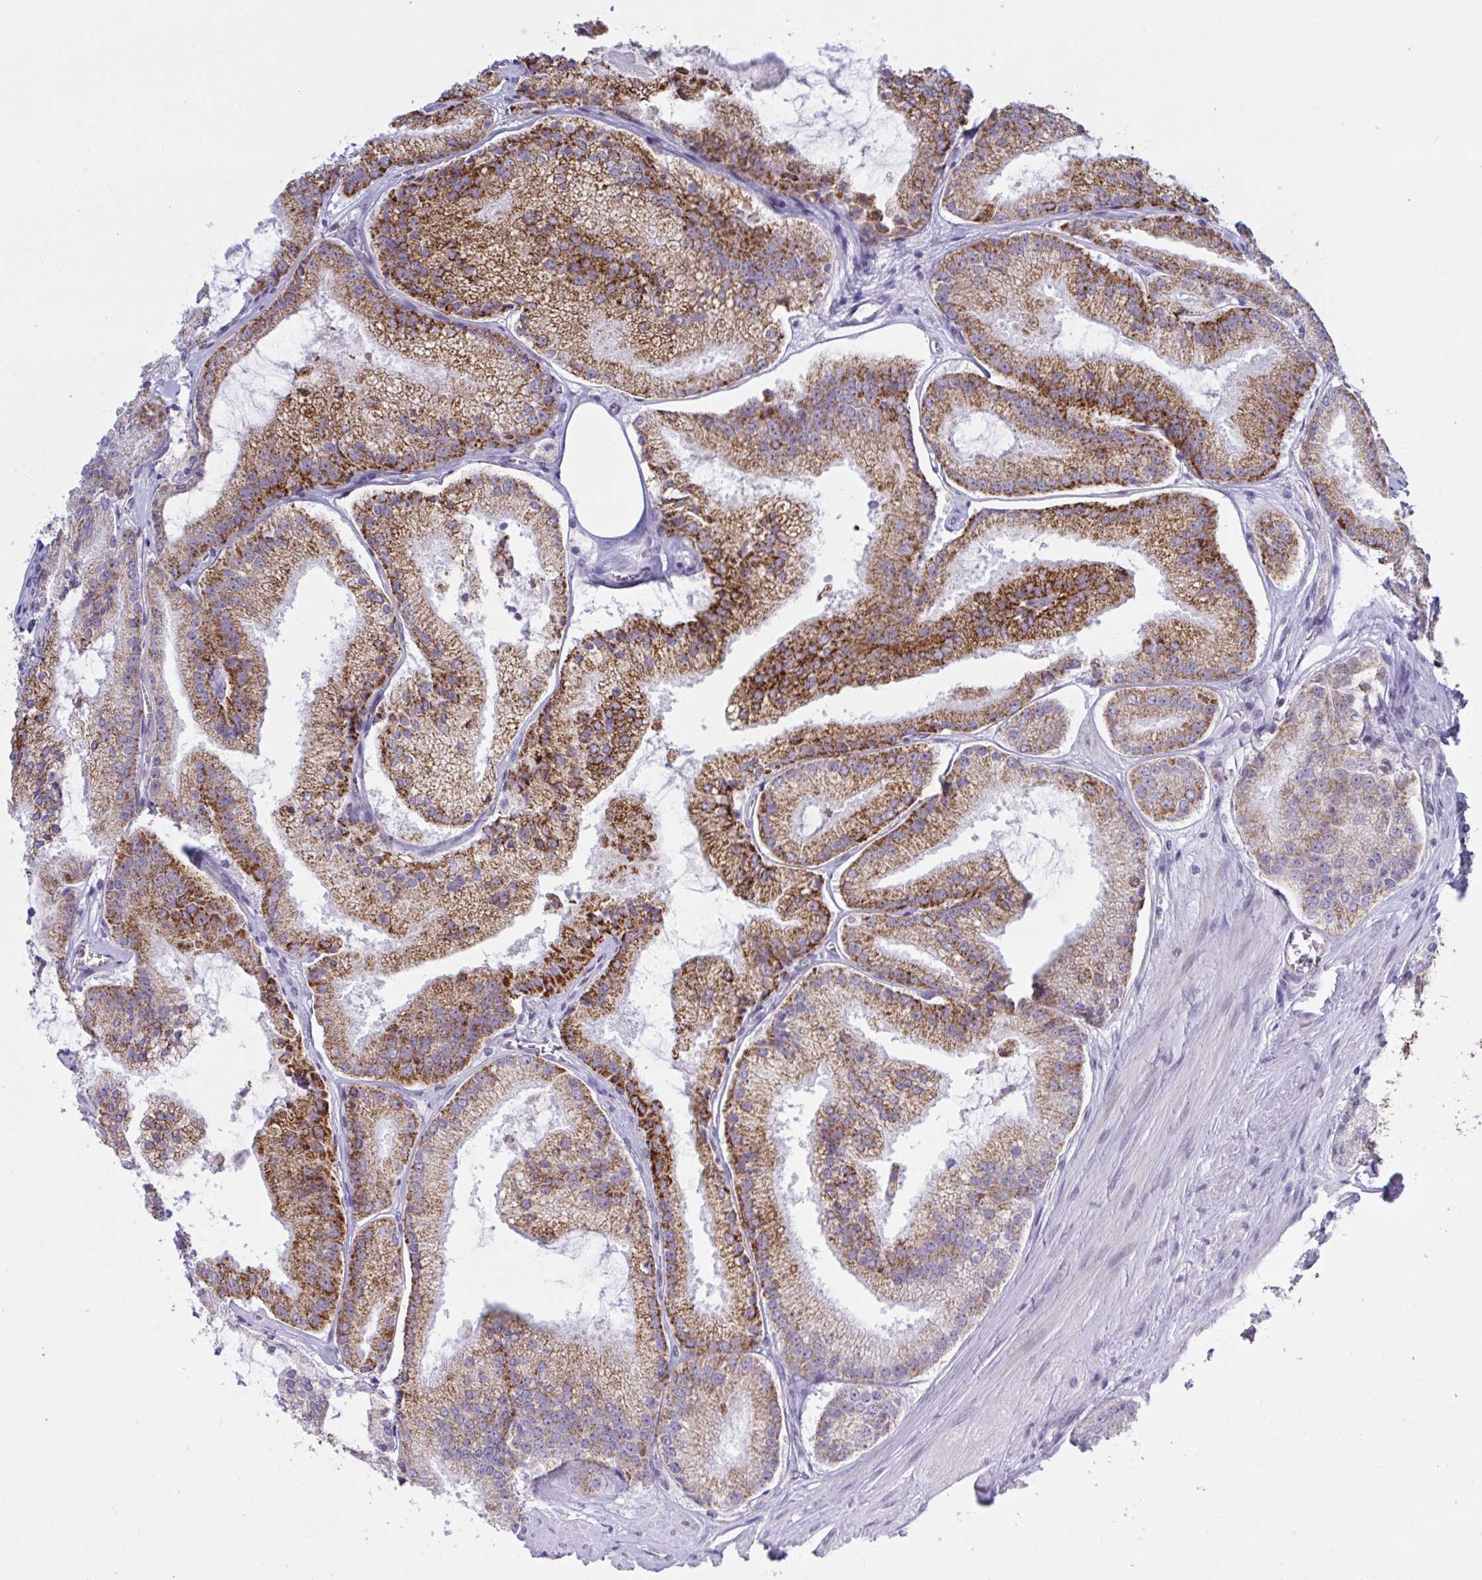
{"staining": {"intensity": "moderate", "quantity": "25%-75%", "location": "cytoplasmic/membranous"}, "tissue": "prostate cancer", "cell_type": "Tumor cells", "image_type": "cancer", "snomed": [{"axis": "morphology", "description": "Adenocarcinoma, High grade"}, {"axis": "topography", "description": "Prostate"}], "caption": "This is an image of IHC staining of prostate high-grade adenocarcinoma, which shows moderate expression in the cytoplasmic/membranous of tumor cells.", "gene": "TANK", "patient": {"sex": "male", "age": 73}}